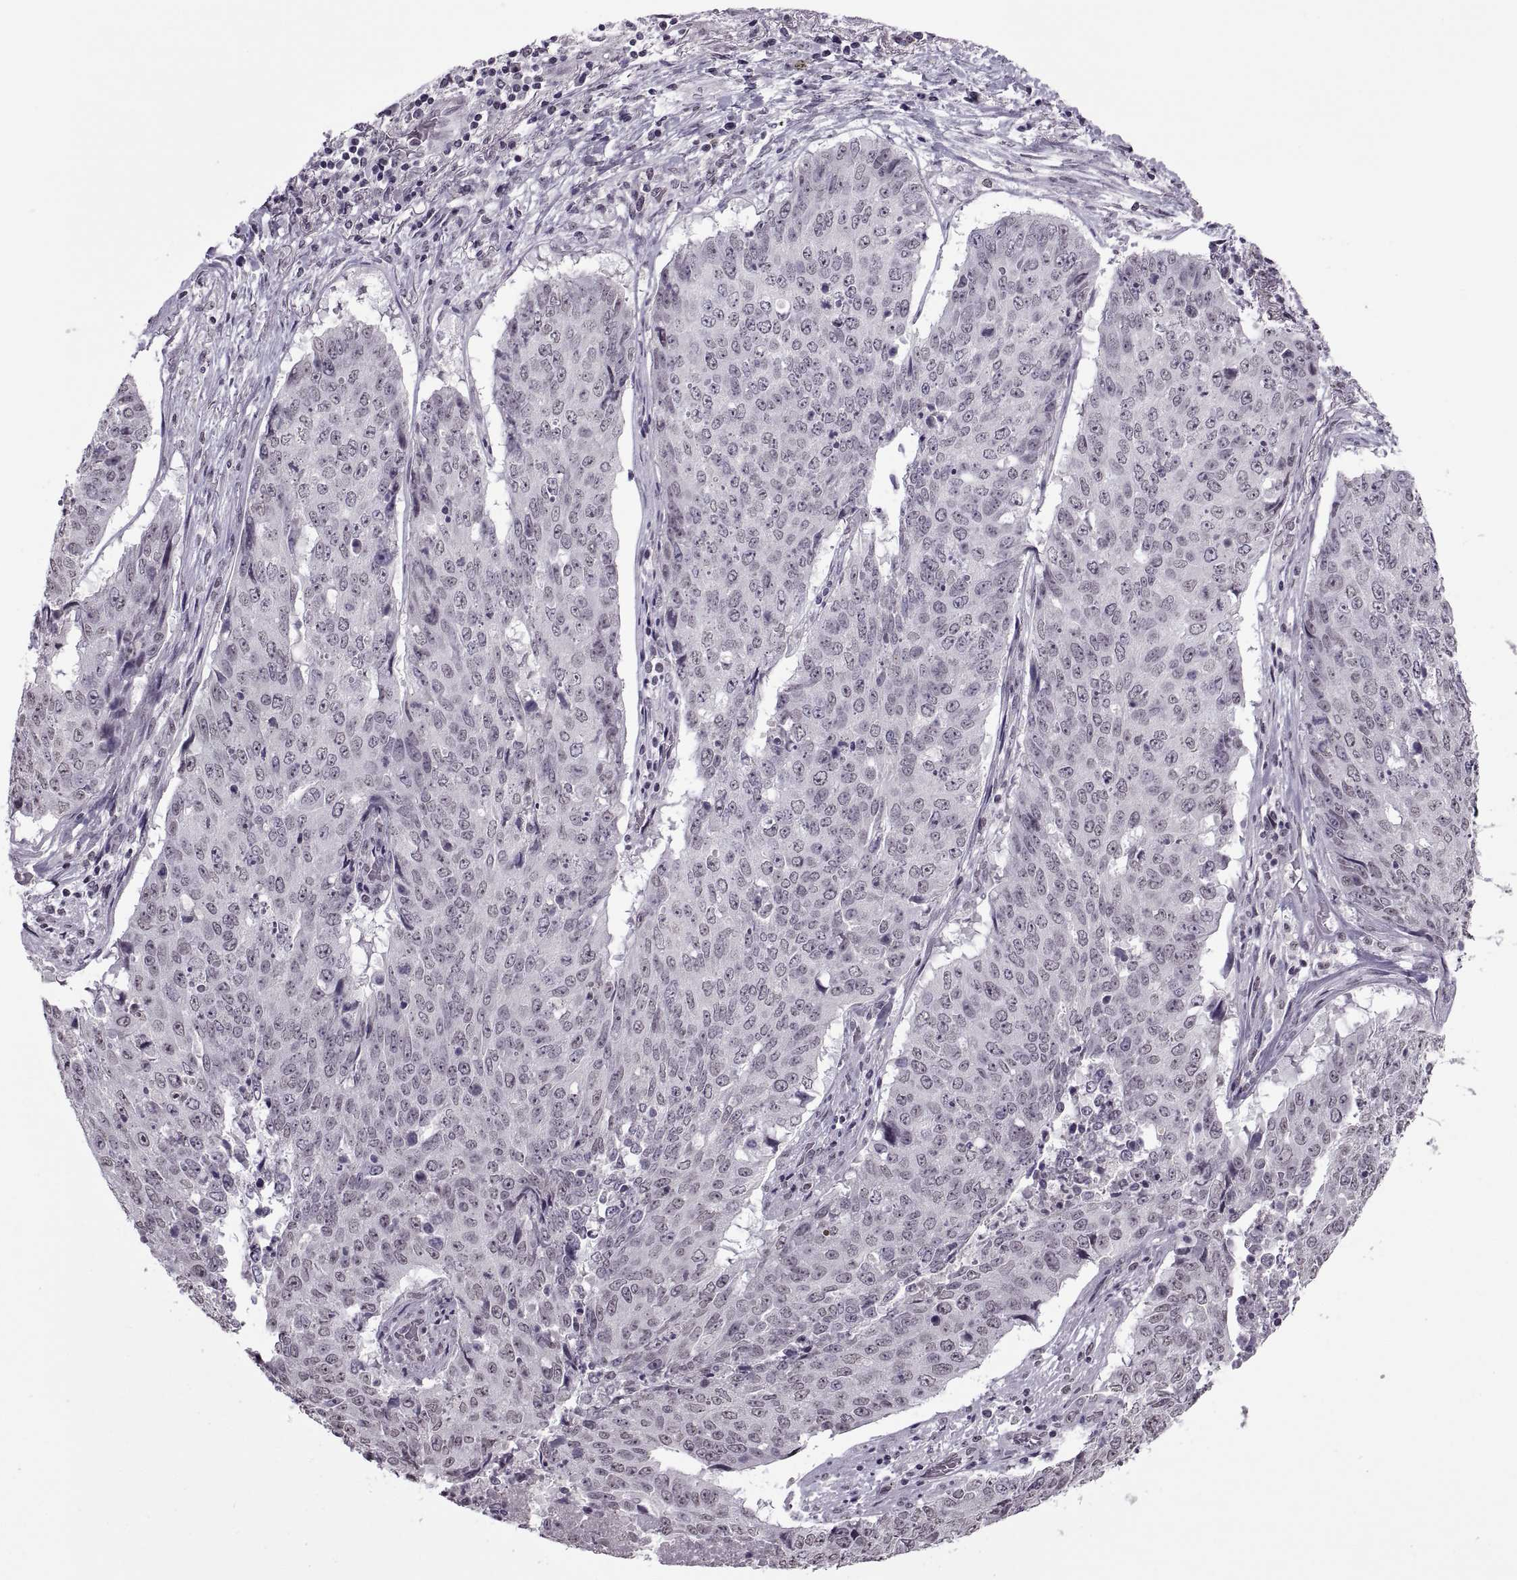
{"staining": {"intensity": "negative", "quantity": "none", "location": "none"}, "tissue": "lung cancer", "cell_type": "Tumor cells", "image_type": "cancer", "snomed": [{"axis": "morphology", "description": "Normal tissue, NOS"}, {"axis": "morphology", "description": "Squamous cell carcinoma, NOS"}, {"axis": "topography", "description": "Bronchus"}, {"axis": "topography", "description": "Lung"}], "caption": "Tumor cells show no significant positivity in lung squamous cell carcinoma. The staining is performed using DAB (3,3'-diaminobenzidine) brown chromogen with nuclei counter-stained in using hematoxylin.", "gene": "OTP", "patient": {"sex": "male", "age": 64}}